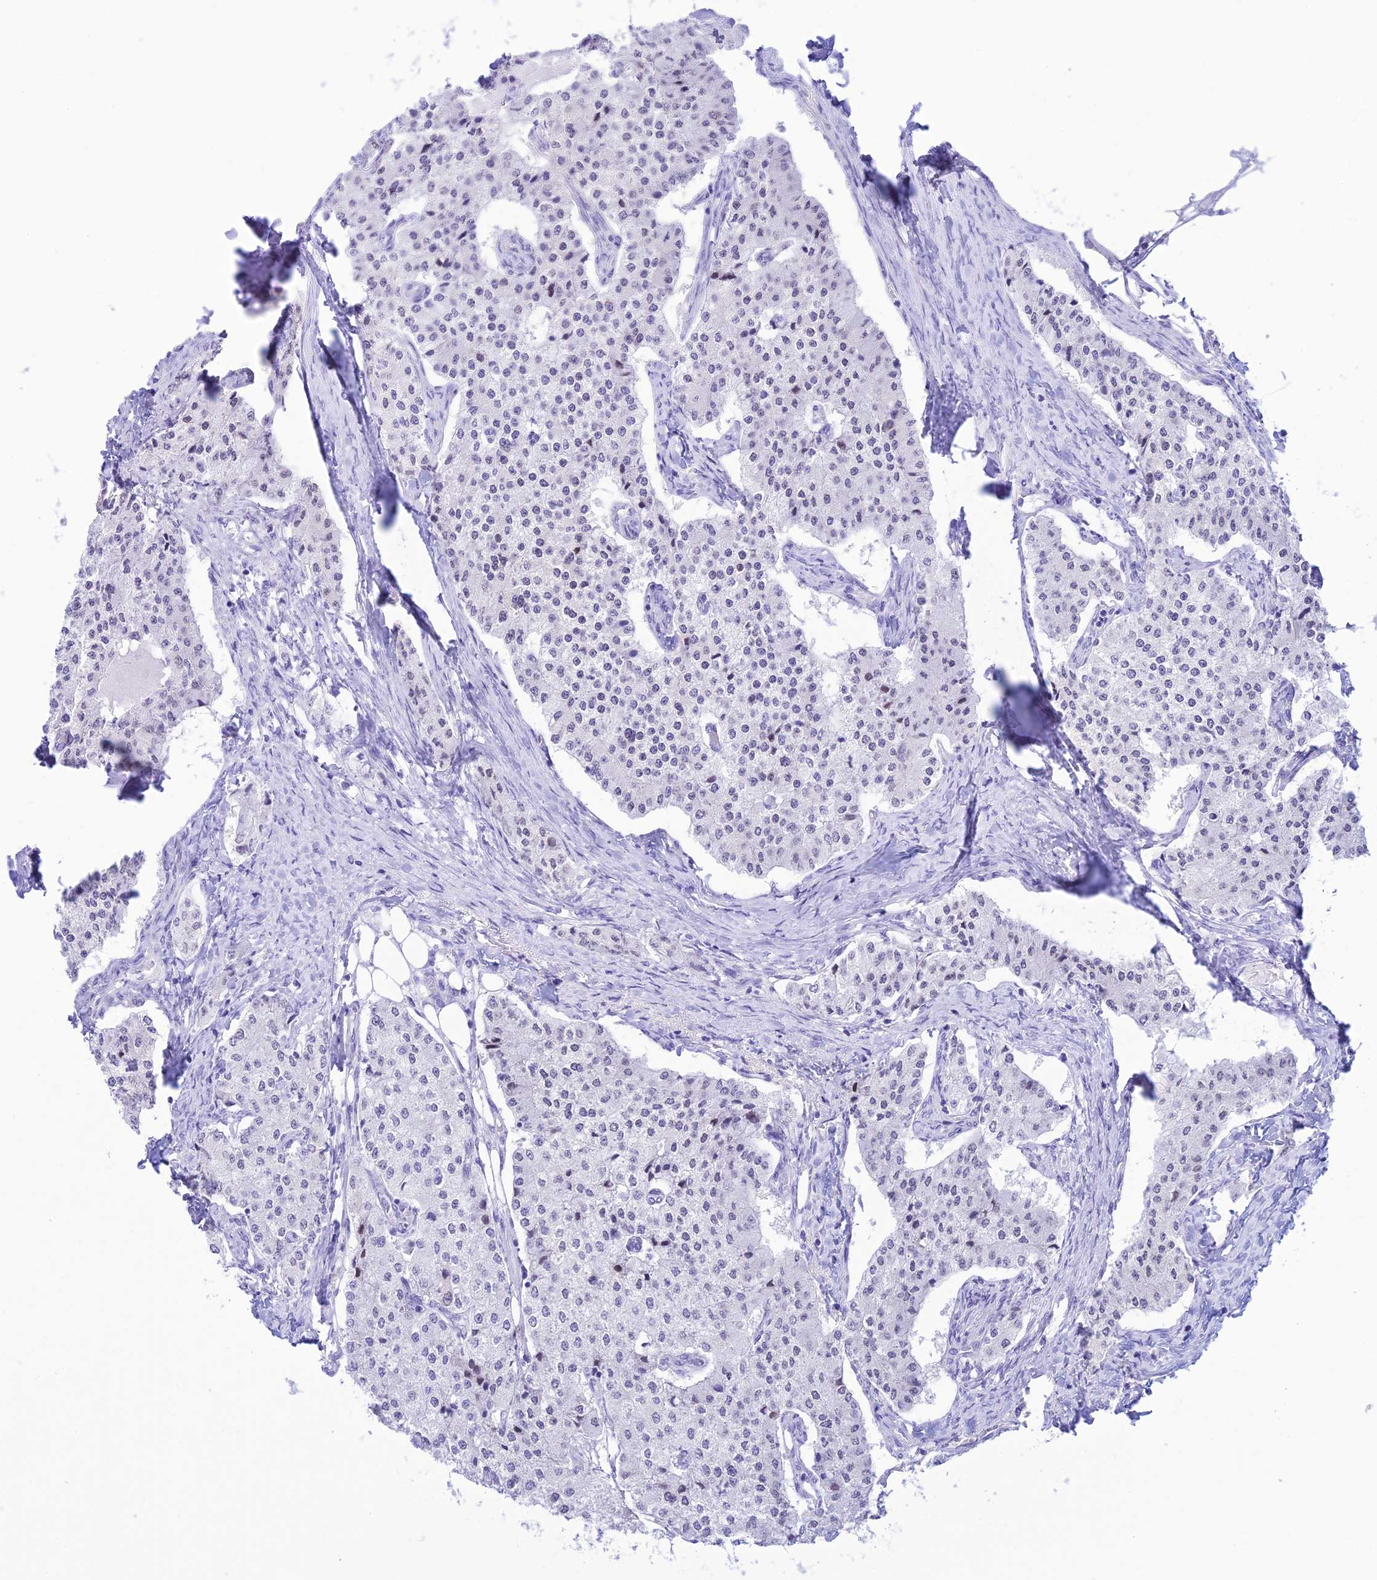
{"staining": {"intensity": "negative", "quantity": "none", "location": "none"}, "tissue": "carcinoid", "cell_type": "Tumor cells", "image_type": "cancer", "snomed": [{"axis": "morphology", "description": "Carcinoid, malignant, NOS"}, {"axis": "topography", "description": "Colon"}], "caption": "This image is of malignant carcinoid stained with immunohistochemistry to label a protein in brown with the nuclei are counter-stained blue. There is no expression in tumor cells.", "gene": "ST8SIA5", "patient": {"sex": "female", "age": 52}}